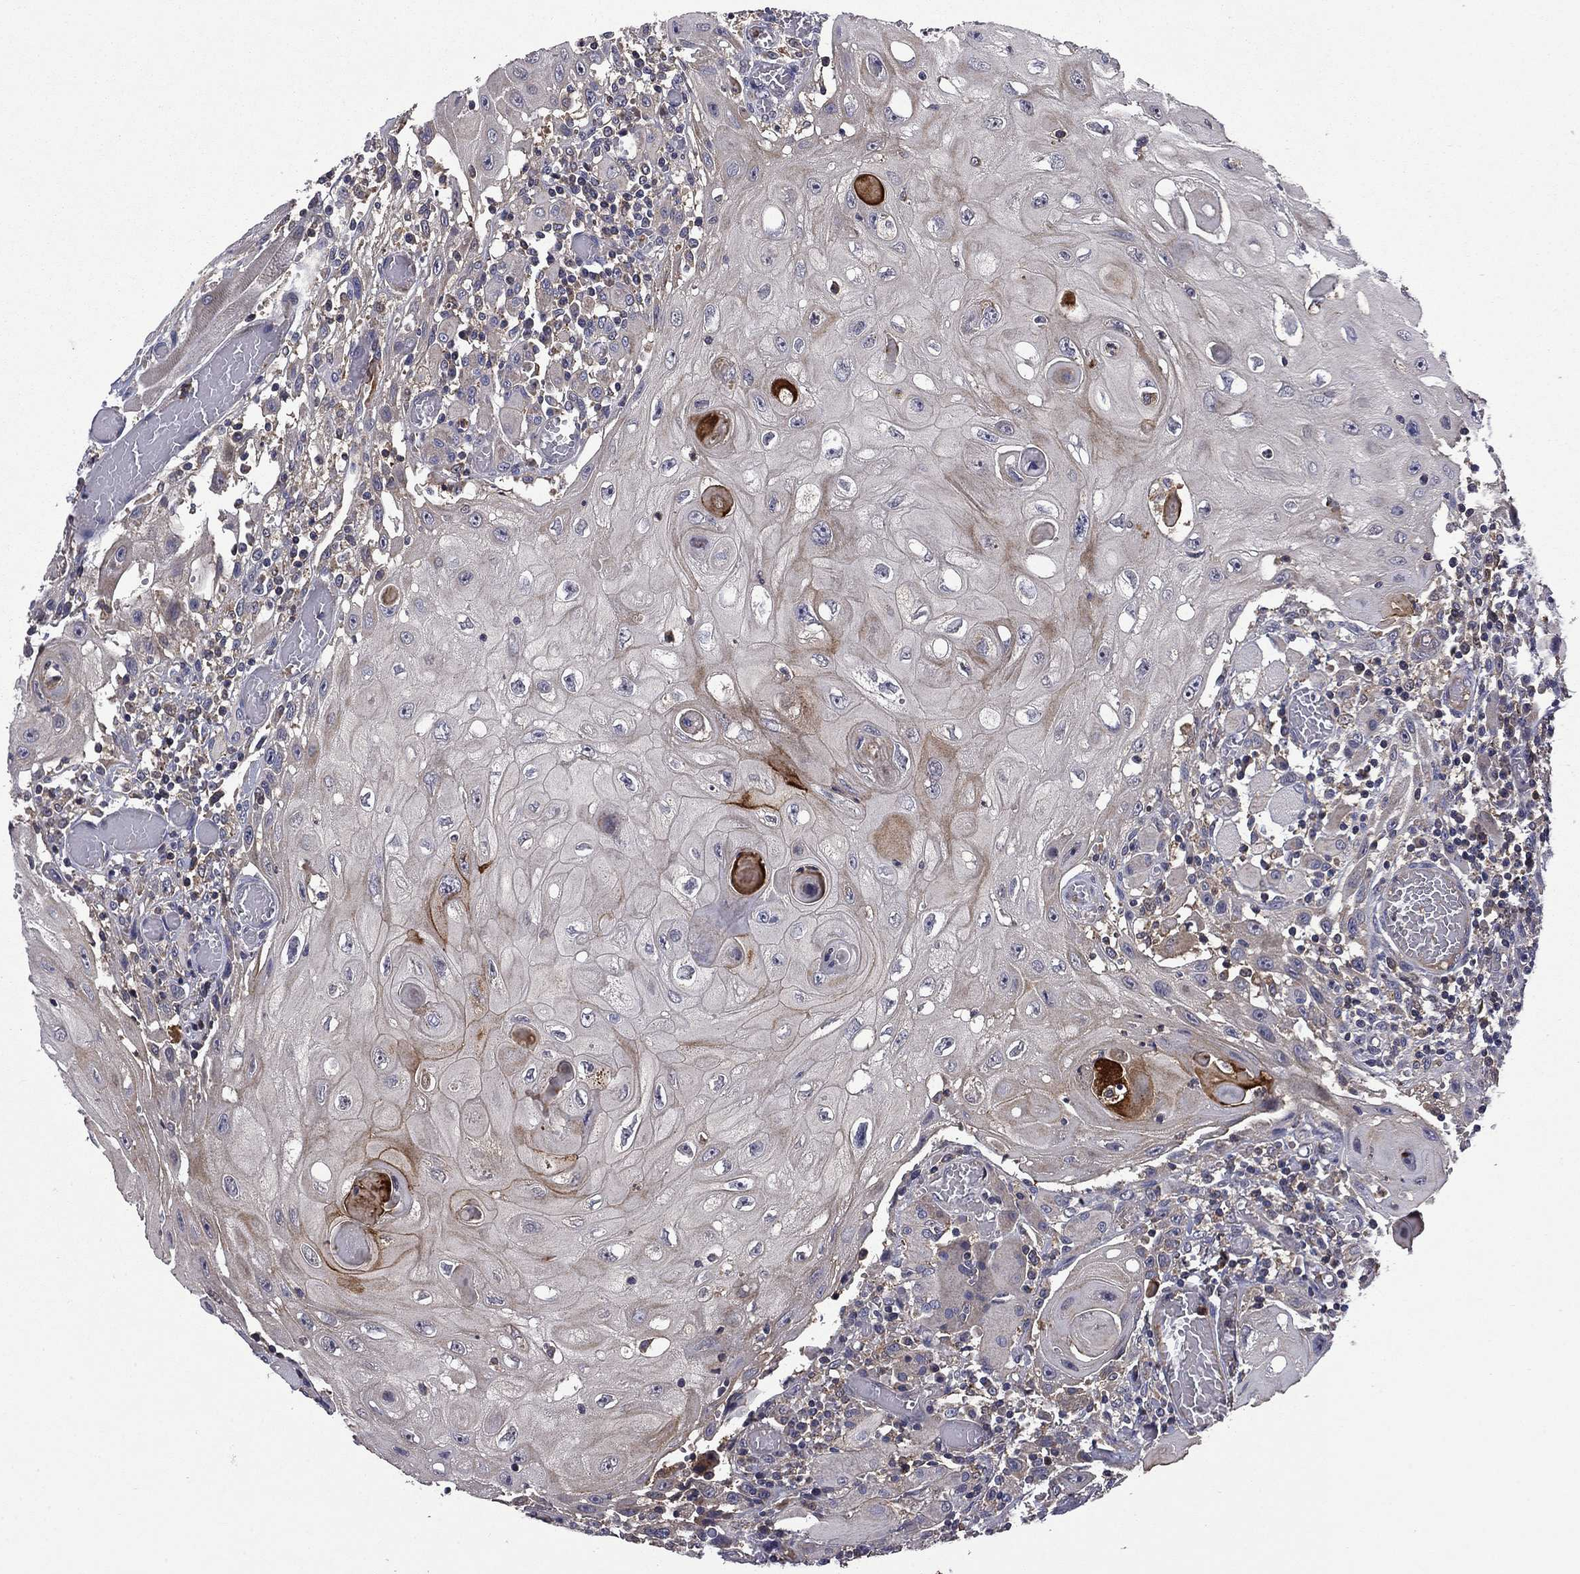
{"staining": {"intensity": "weak", "quantity": "<25%", "location": "cytoplasmic/membranous"}, "tissue": "head and neck cancer", "cell_type": "Tumor cells", "image_type": "cancer", "snomed": [{"axis": "morphology", "description": "Normal tissue, NOS"}, {"axis": "morphology", "description": "Squamous cell carcinoma, NOS"}, {"axis": "topography", "description": "Oral tissue"}, {"axis": "topography", "description": "Head-Neck"}], "caption": "The IHC micrograph has no significant positivity in tumor cells of head and neck squamous cell carcinoma tissue. (DAB (3,3'-diaminobenzidine) IHC with hematoxylin counter stain).", "gene": "CEACAM7", "patient": {"sex": "male", "age": 71}}